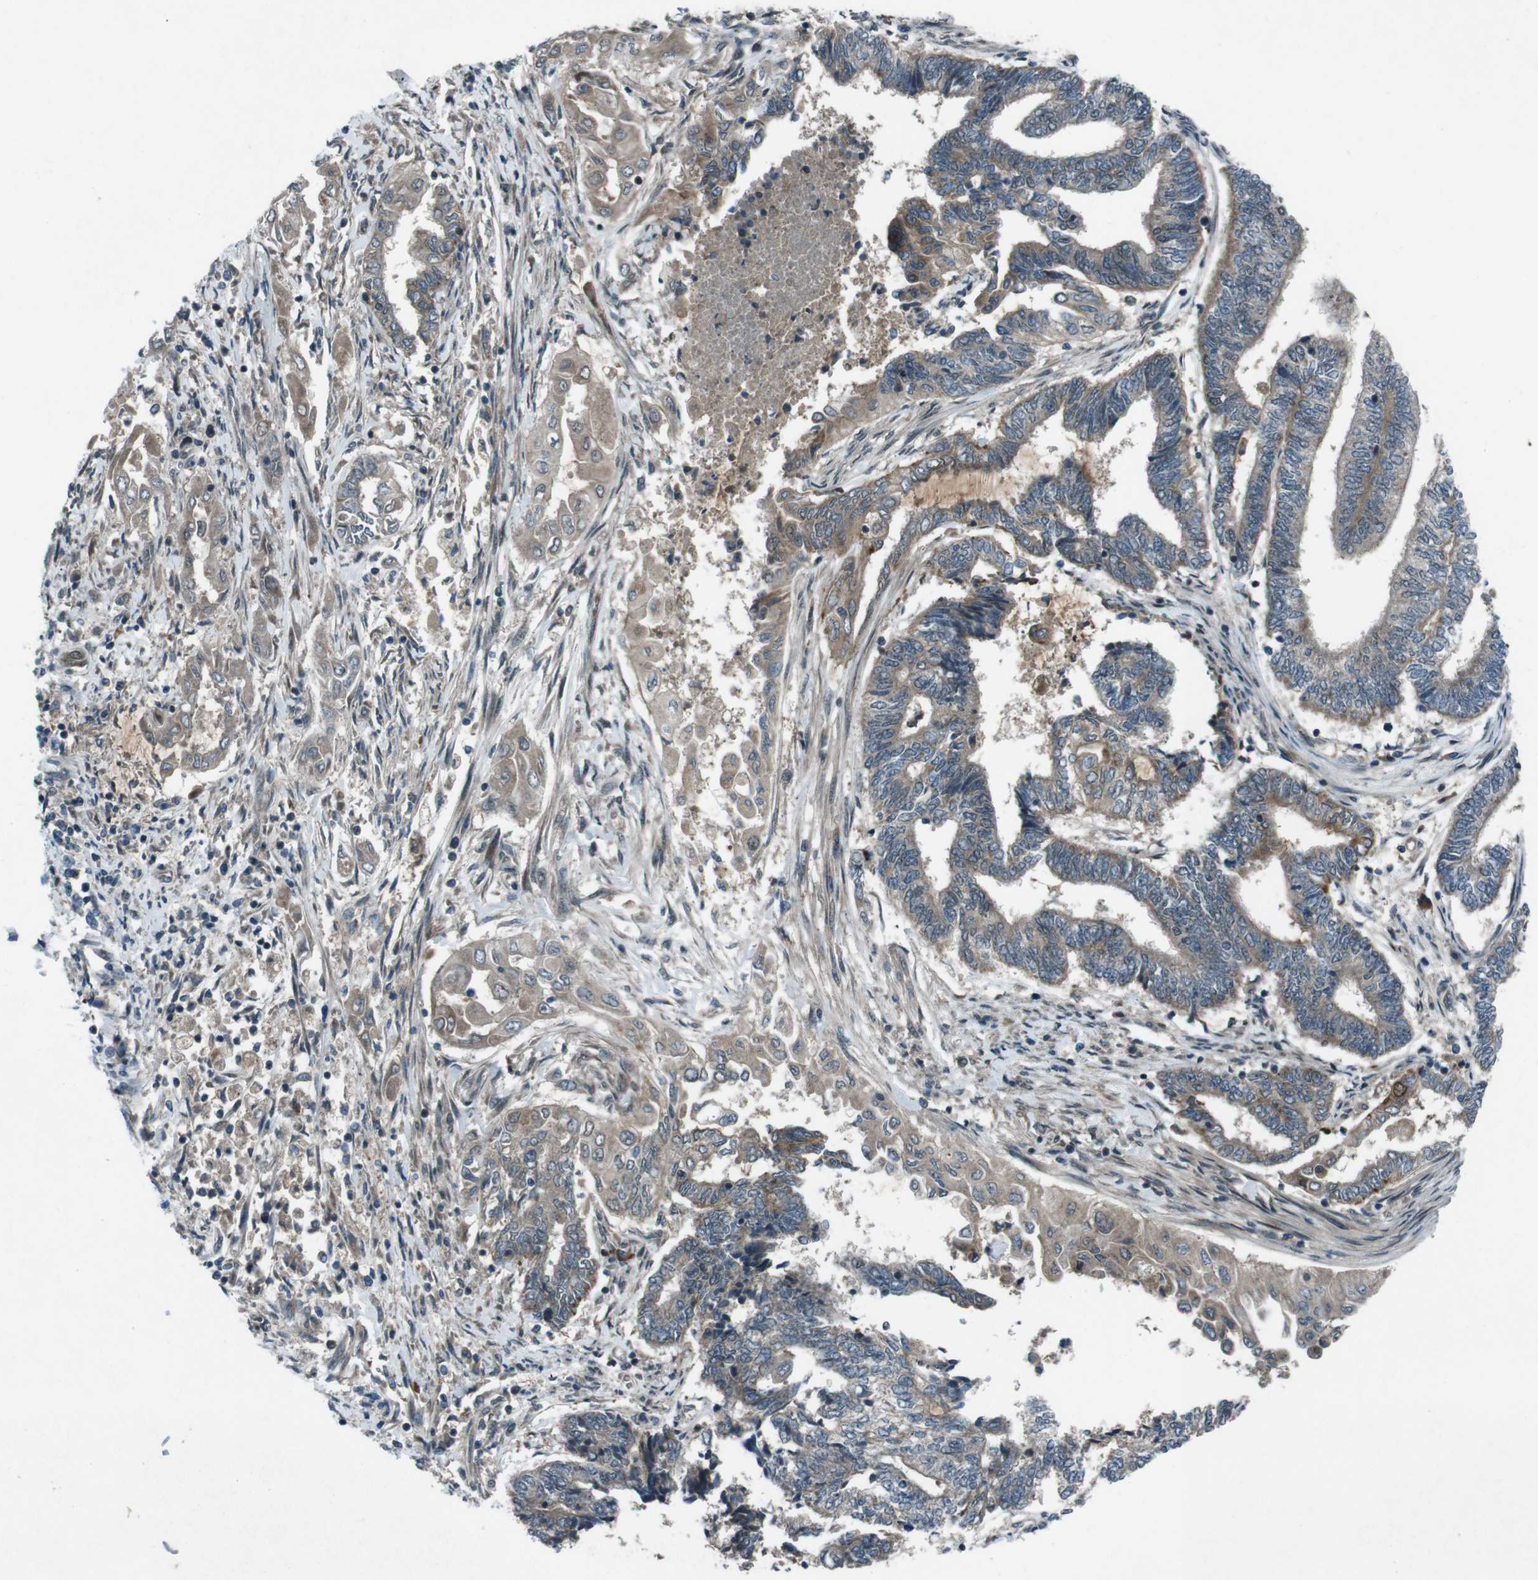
{"staining": {"intensity": "moderate", "quantity": "25%-75%", "location": "cytoplasmic/membranous"}, "tissue": "endometrial cancer", "cell_type": "Tumor cells", "image_type": "cancer", "snomed": [{"axis": "morphology", "description": "Adenocarcinoma, NOS"}, {"axis": "topography", "description": "Uterus"}, {"axis": "topography", "description": "Endometrium"}], "caption": "IHC histopathology image of adenocarcinoma (endometrial) stained for a protein (brown), which reveals medium levels of moderate cytoplasmic/membranous expression in about 25%-75% of tumor cells.", "gene": "SLC27A4", "patient": {"sex": "female", "age": 70}}